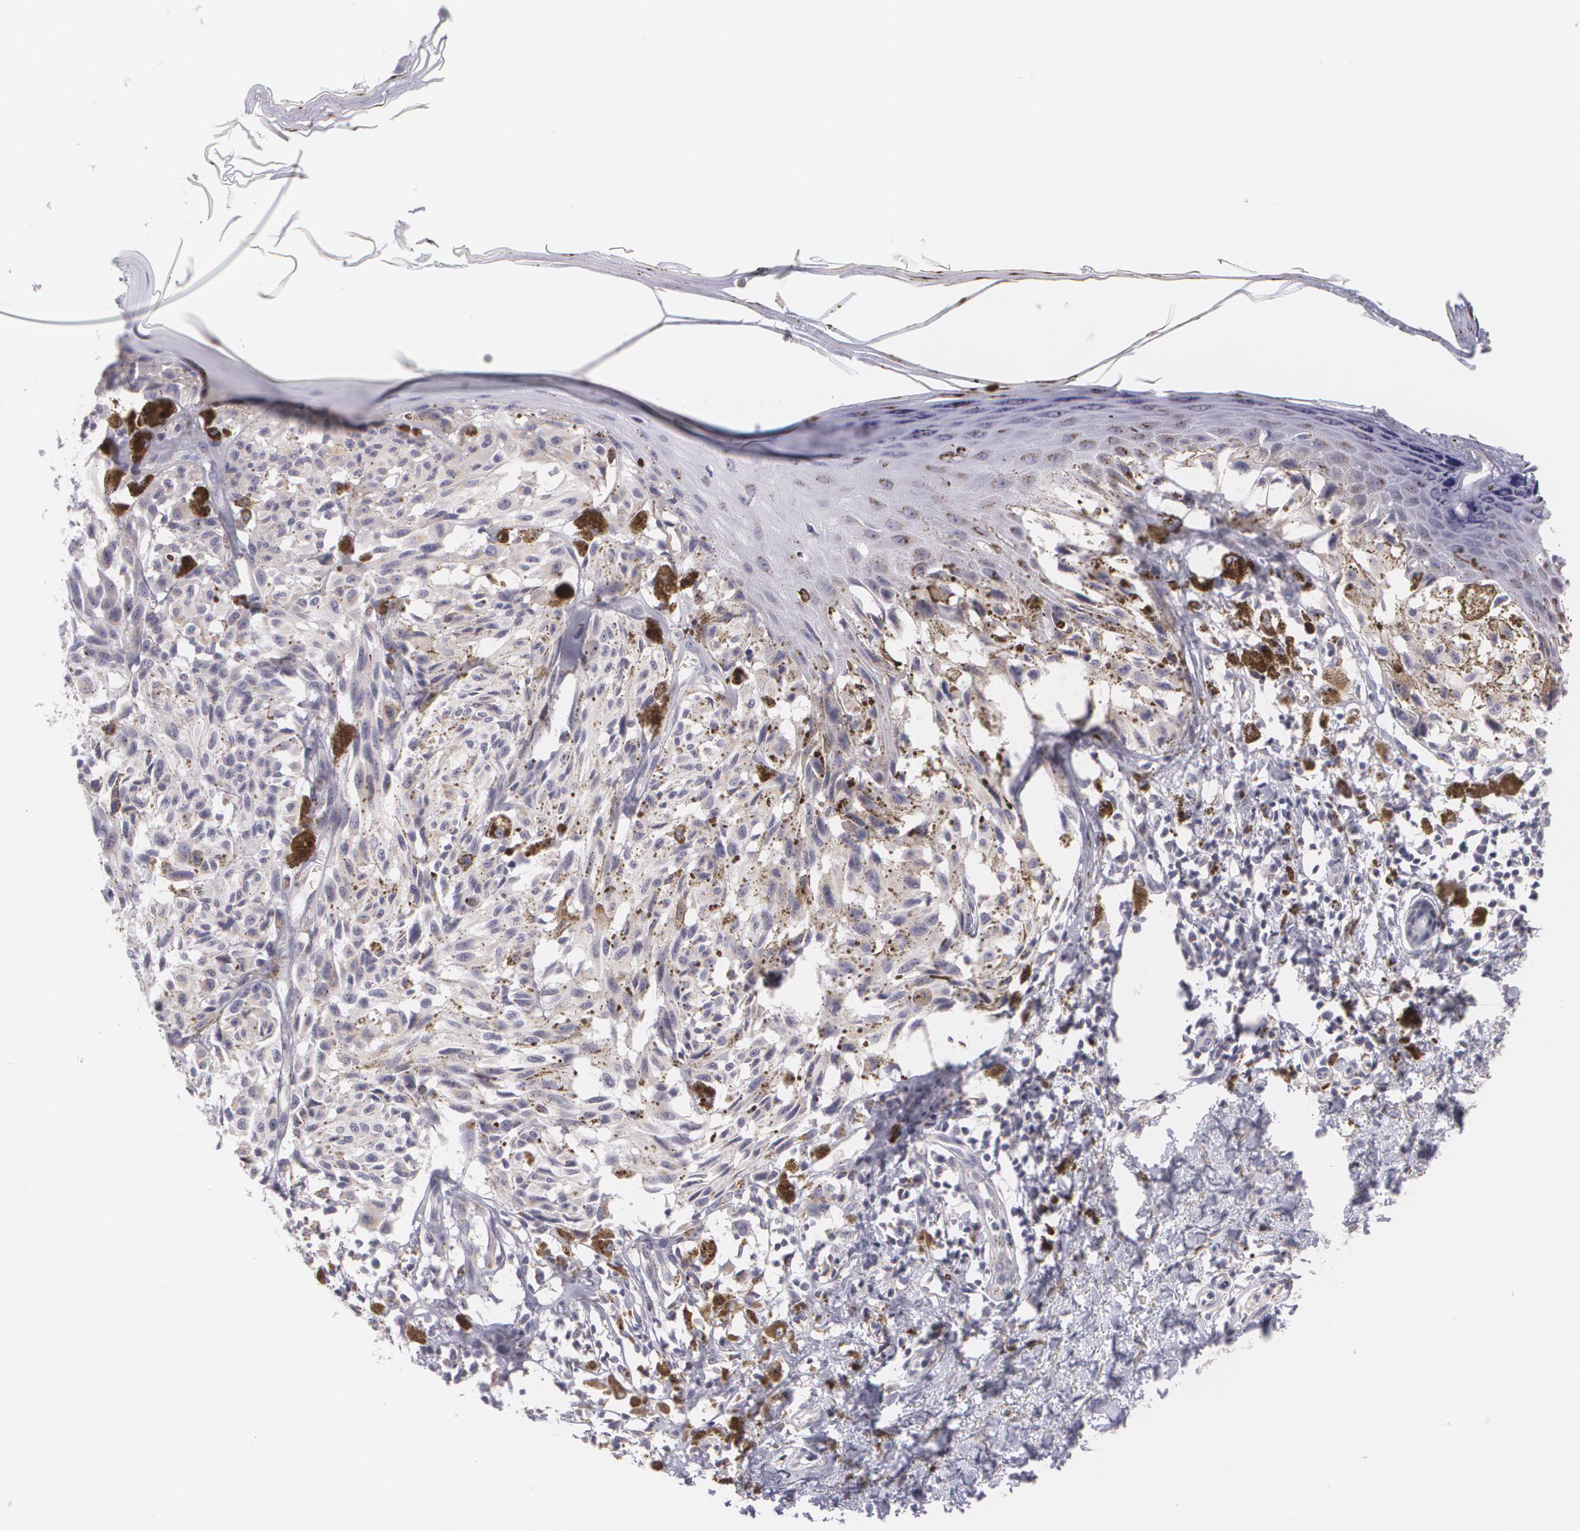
{"staining": {"intensity": "negative", "quantity": "none", "location": "none"}, "tissue": "melanoma", "cell_type": "Tumor cells", "image_type": "cancer", "snomed": [{"axis": "morphology", "description": "Malignant melanoma, NOS"}, {"axis": "topography", "description": "Skin"}], "caption": "Tumor cells show no significant protein expression in melanoma.", "gene": "CILK1", "patient": {"sex": "female", "age": 72}}